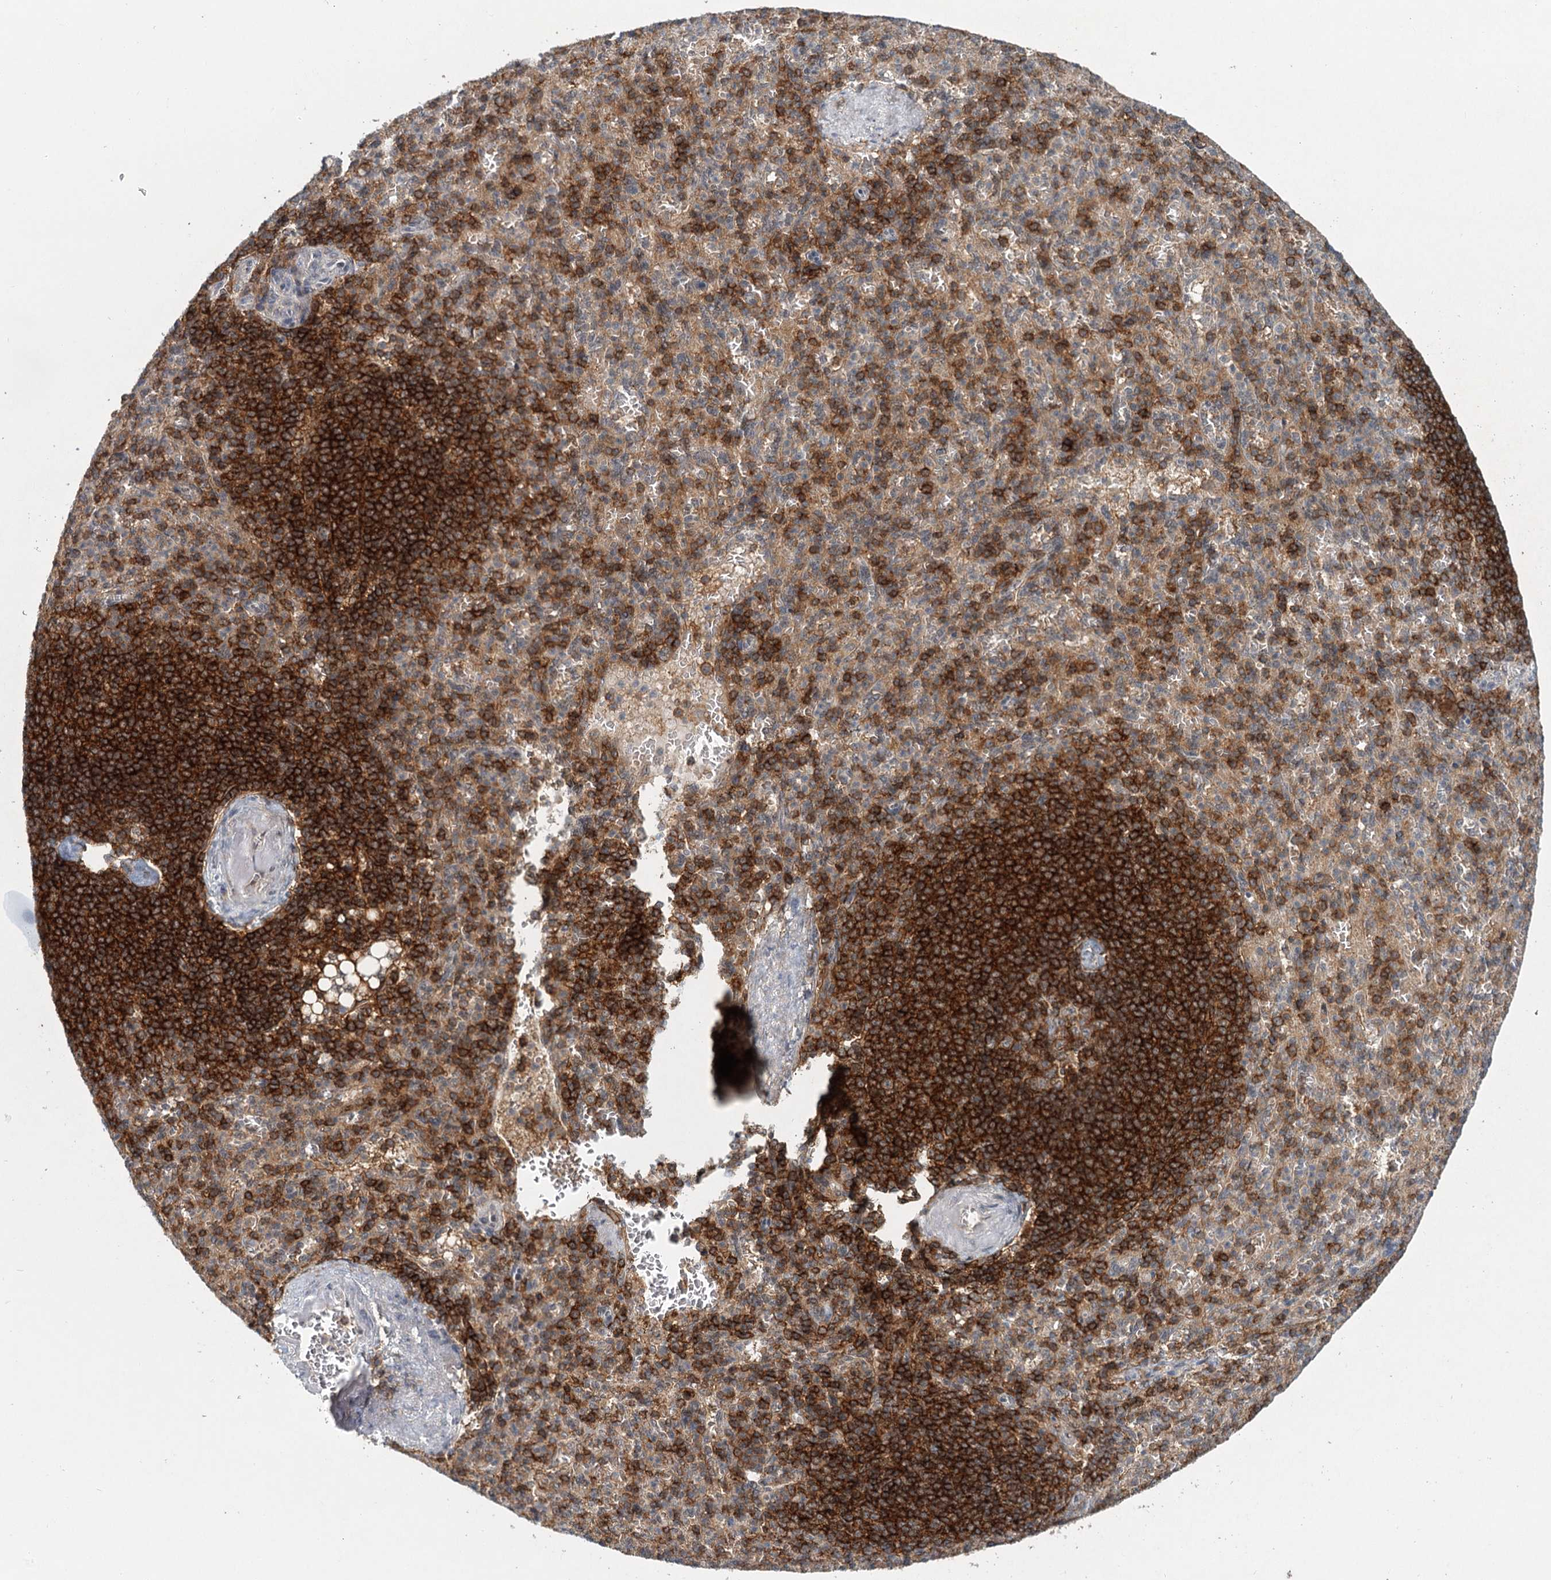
{"staining": {"intensity": "strong", "quantity": "25%-75%", "location": "cytoplasmic/membranous"}, "tissue": "spleen", "cell_type": "Cells in red pulp", "image_type": "normal", "snomed": [{"axis": "morphology", "description": "Normal tissue, NOS"}, {"axis": "topography", "description": "Spleen"}], "caption": "High-power microscopy captured an IHC photomicrograph of normal spleen, revealing strong cytoplasmic/membranous positivity in approximately 25%-75% of cells in red pulp. (Stains: DAB in brown, nuclei in blue, Microscopy: brightfield microscopy at high magnification).", "gene": "CDC42SE2", "patient": {"sex": "female", "age": 74}}